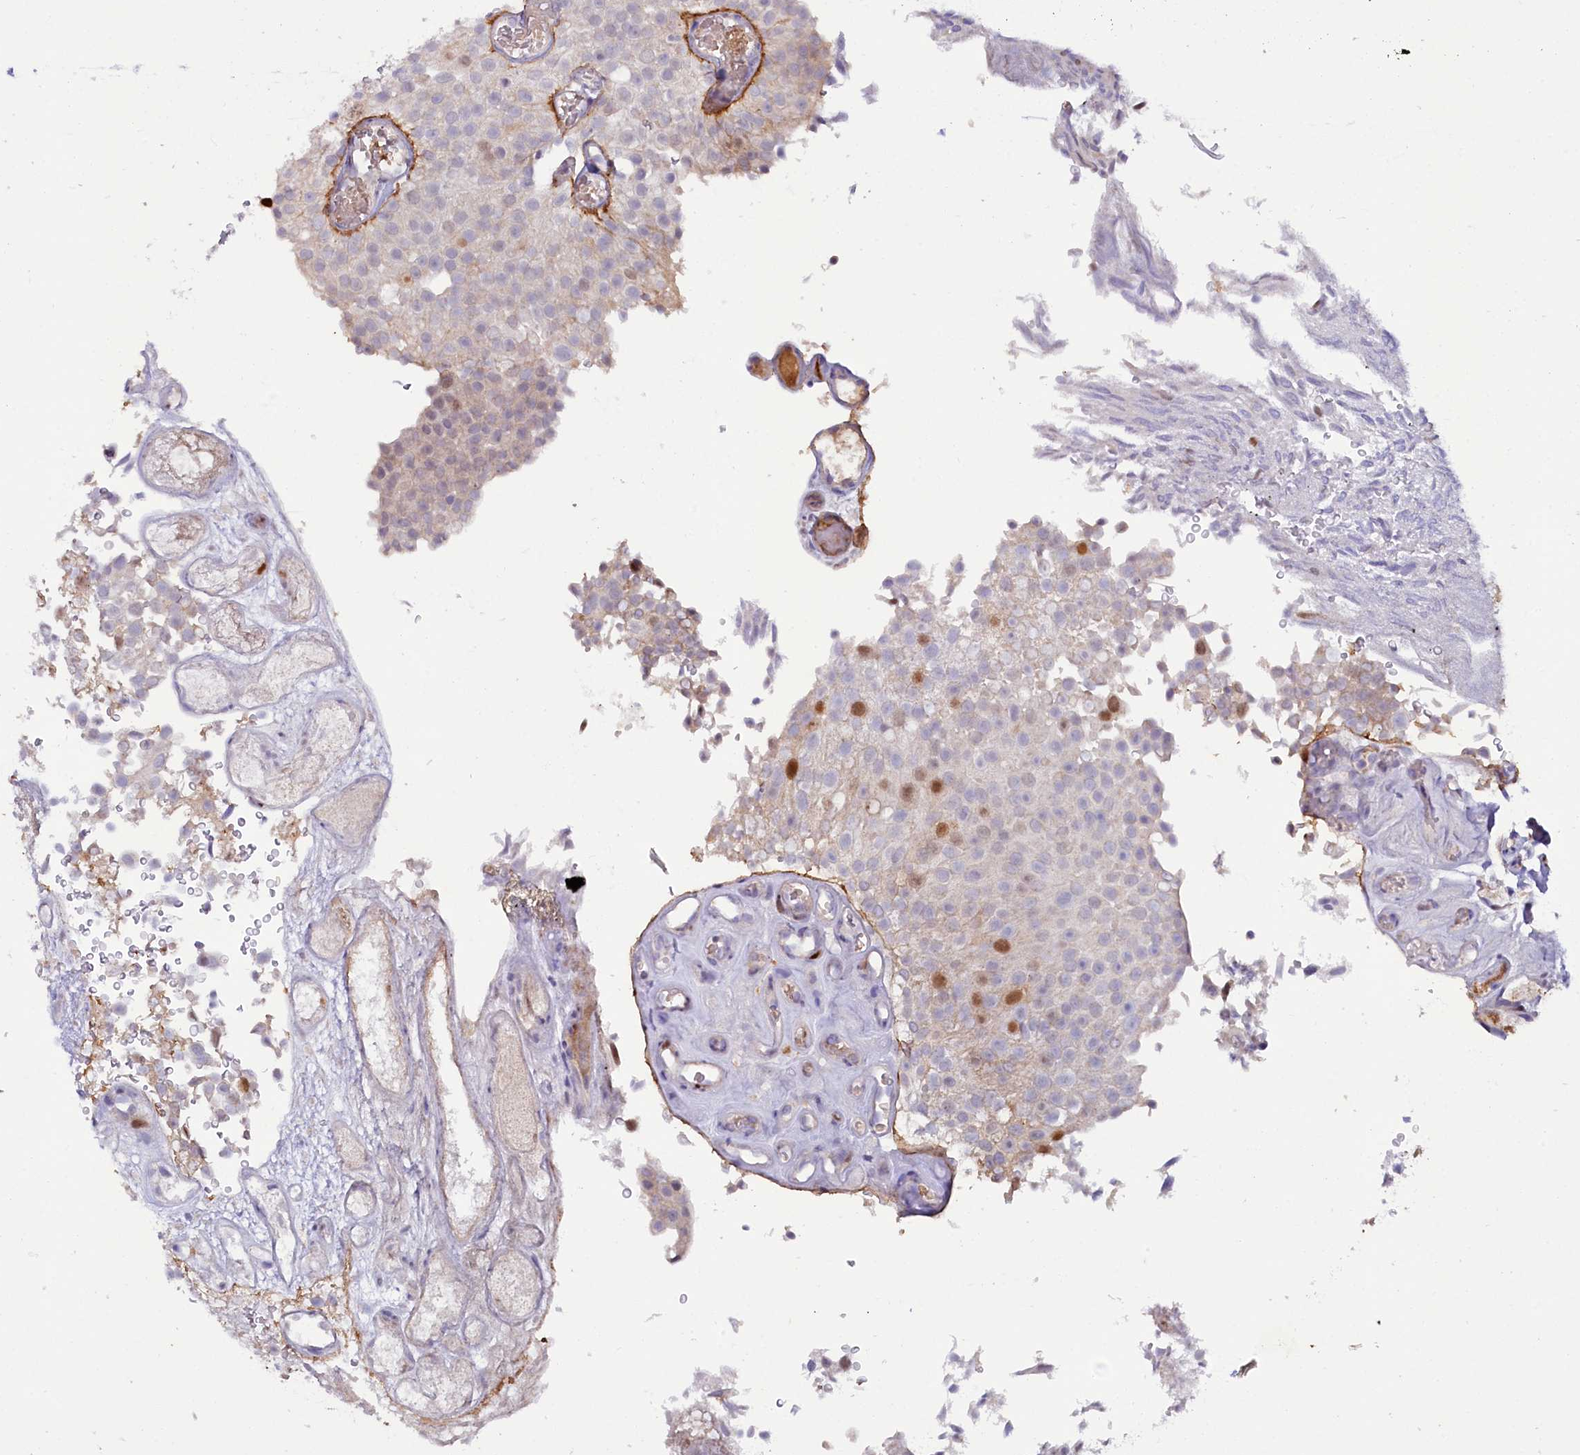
{"staining": {"intensity": "moderate", "quantity": "<25%", "location": "nuclear"}, "tissue": "urothelial cancer", "cell_type": "Tumor cells", "image_type": "cancer", "snomed": [{"axis": "morphology", "description": "Urothelial carcinoma, Low grade"}, {"axis": "topography", "description": "Urinary bladder"}], "caption": "Protein analysis of urothelial cancer tissue shows moderate nuclear staining in approximately <25% of tumor cells. Nuclei are stained in blue.", "gene": "FAM111B", "patient": {"sex": "male", "age": 78}}